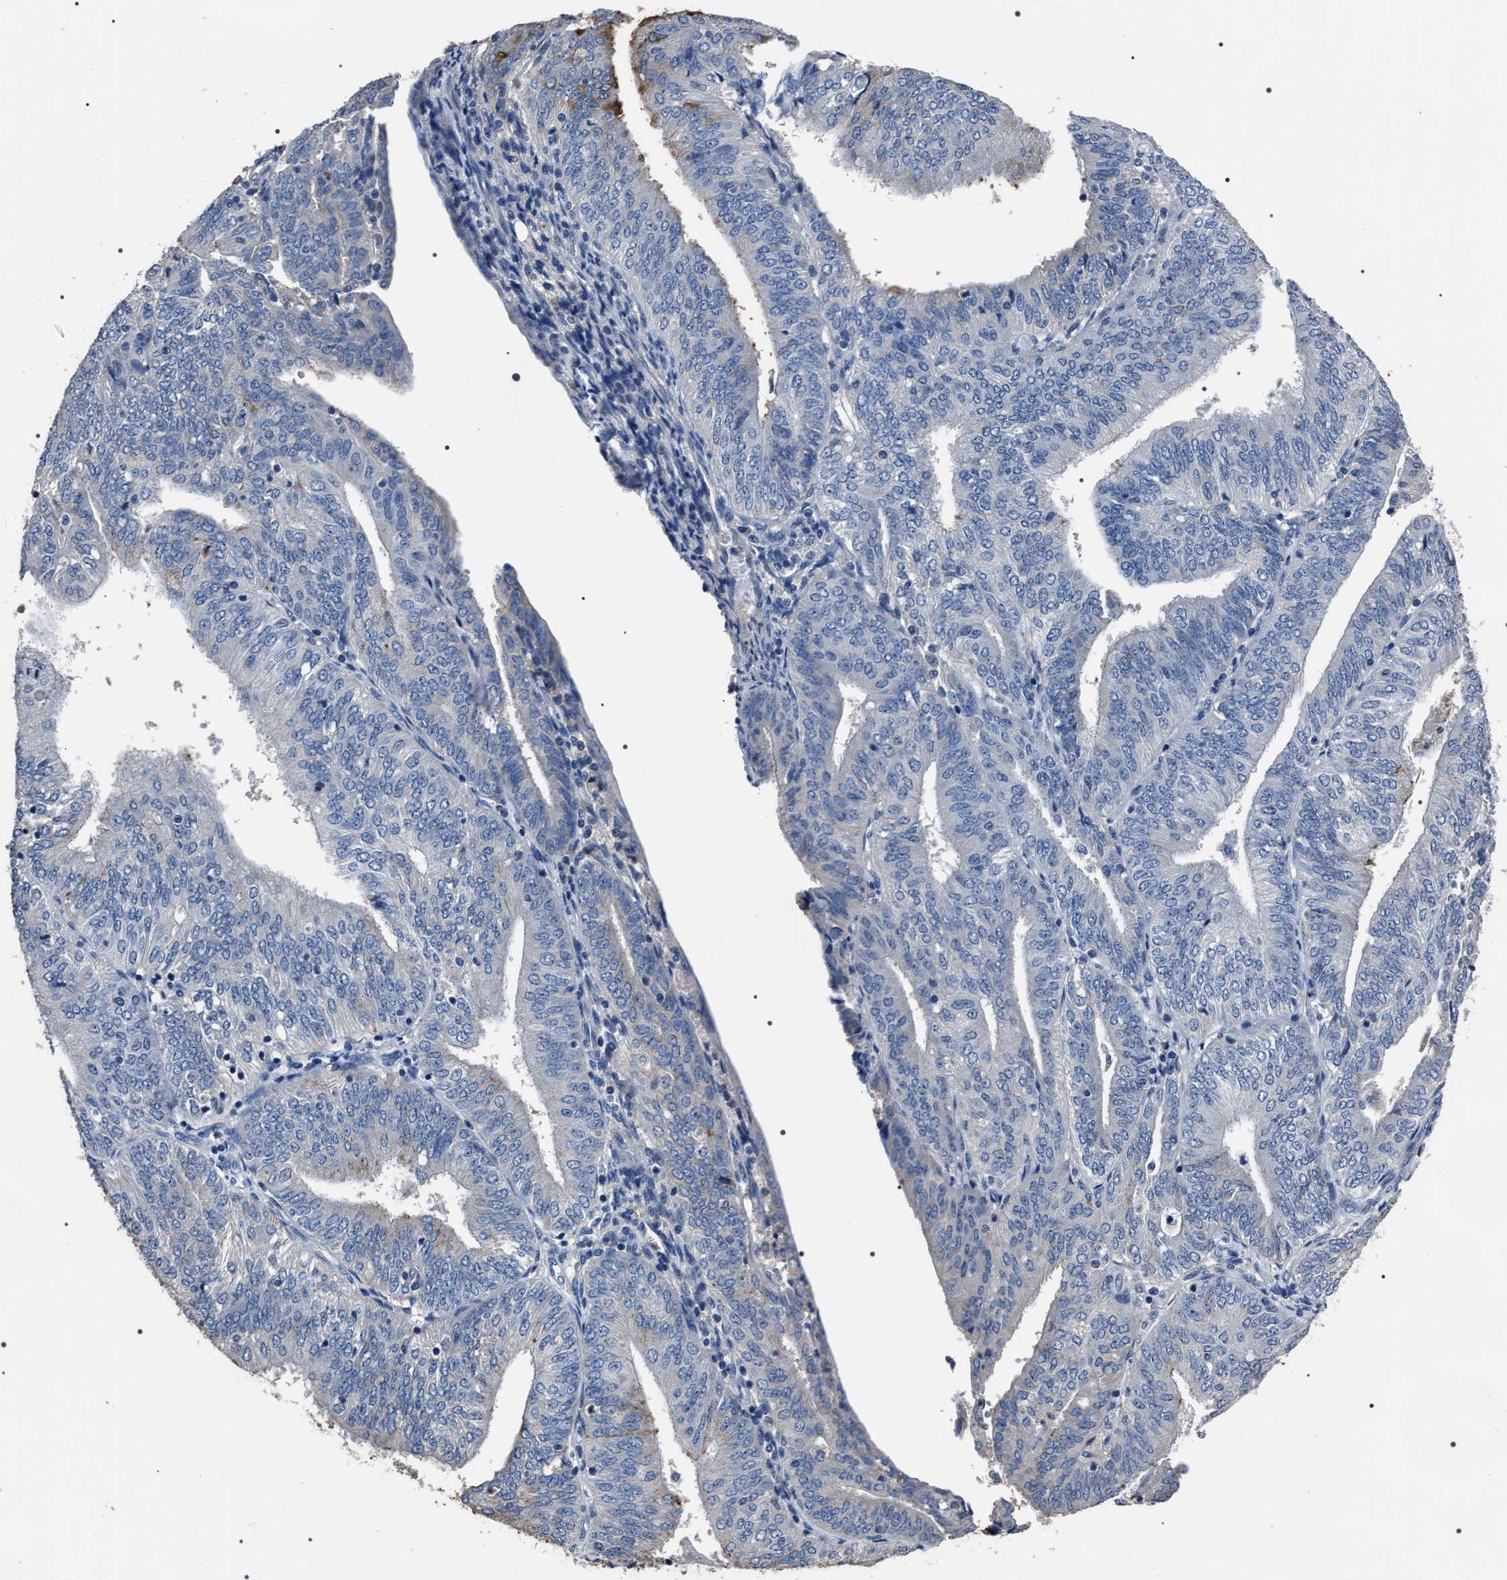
{"staining": {"intensity": "negative", "quantity": "none", "location": "none"}, "tissue": "endometrial cancer", "cell_type": "Tumor cells", "image_type": "cancer", "snomed": [{"axis": "morphology", "description": "Adenocarcinoma, NOS"}, {"axis": "topography", "description": "Endometrium"}], "caption": "This is a micrograph of immunohistochemistry (IHC) staining of endometrial cancer (adenocarcinoma), which shows no positivity in tumor cells.", "gene": "TRIM54", "patient": {"sex": "female", "age": 58}}